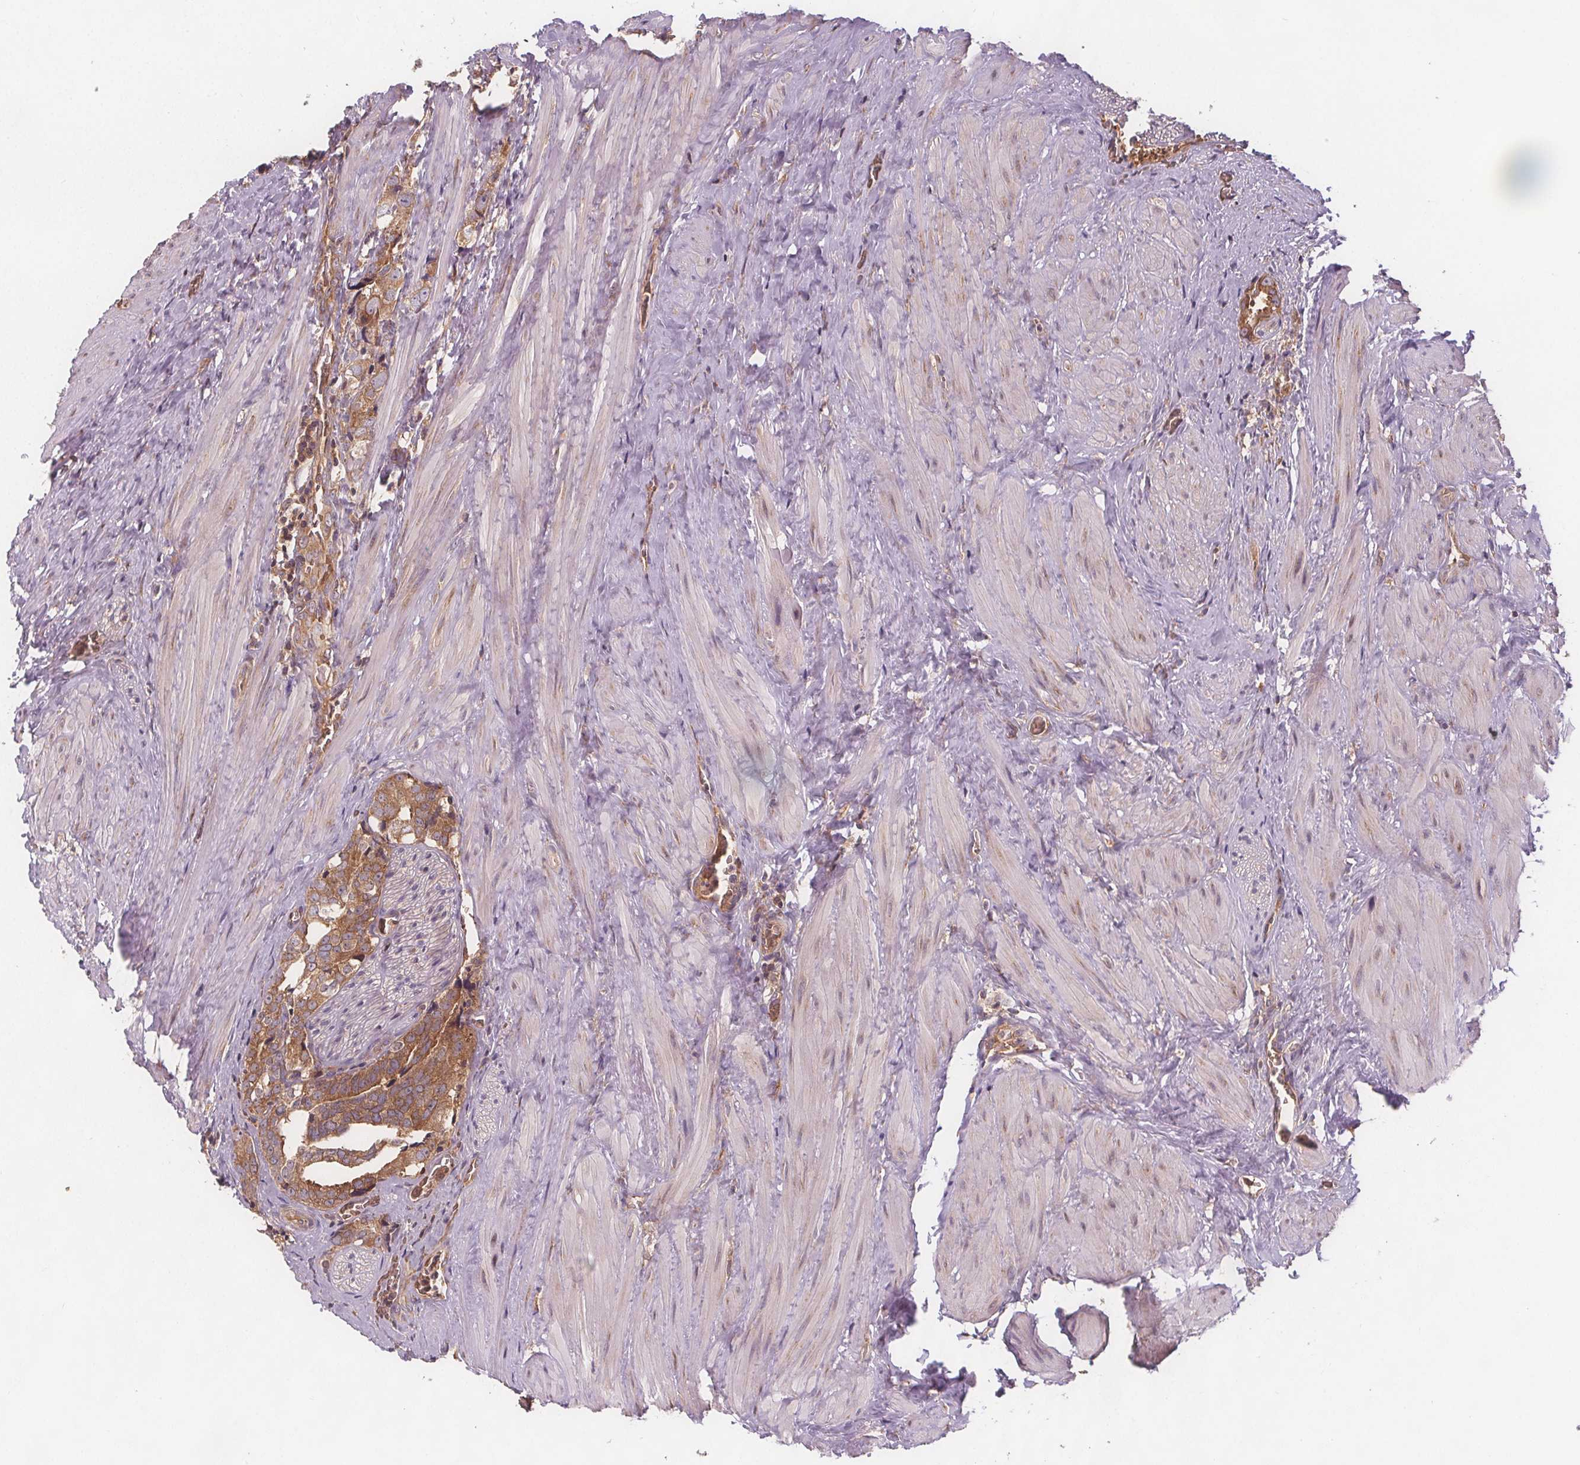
{"staining": {"intensity": "moderate", "quantity": "25%-75%", "location": "cytoplasmic/membranous"}, "tissue": "prostate cancer", "cell_type": "Tumor cells", "image_type": "cancer", "snomed": [{"axis": "morphology", "description": "Adenocarcinoma, NOS"}, {"axis": "topography", "description": "Prostate and seminal vesicle, NOS"}], "caption": "This photomicrograph reveals prostate cancer (adenocarcinoma) stained with immunohistochemistry to label a protein in brown. The cytoplasmic/membranous of tumor cells show moderate positivity for the protein. Nuclei are counter-stained blue.", "gene": "EIF3D", "patient": {"sex": "male", "age": 63}}